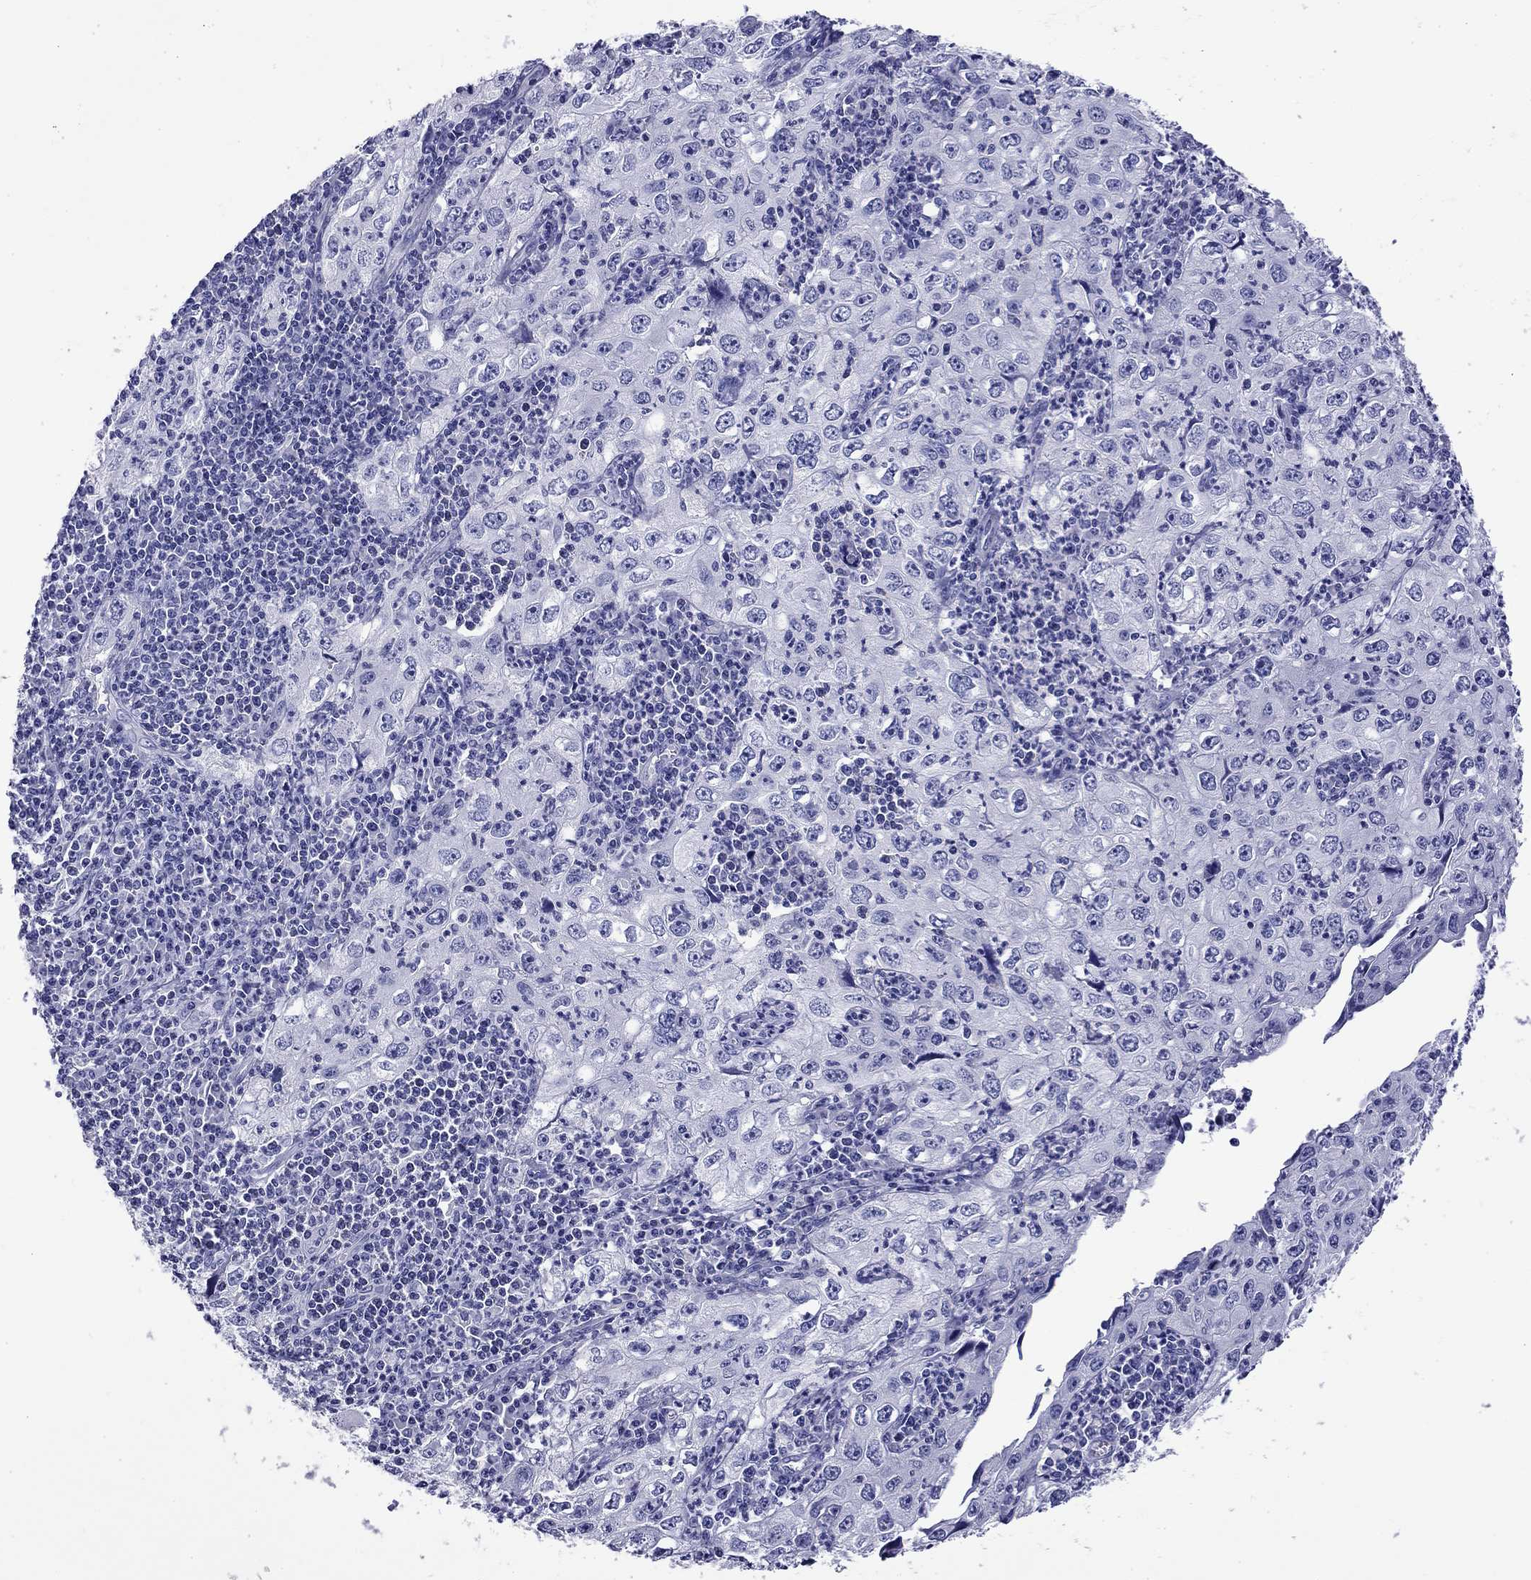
{"staining": {"intensity": "negative", "quantity": "none", "location": "none"}, "tissue": "cervical cancer", "cell_type": "Tumor cells", "image_type": "cancer", "snomed": [{"axis": "morphology", "description": "Squamous cell carcinoma, NOS"}, {"axis": "topography", "description": "Cervix"}], "caption": "Immunohistochemistry histopathology image of neoplastic tissue: human squamous cell carcinoma (cervical) stained with DAB shows no significant protein staining in tumor cells.", "gene": "KIAA2012", "patient": {"sex": "female", "age": 24}}